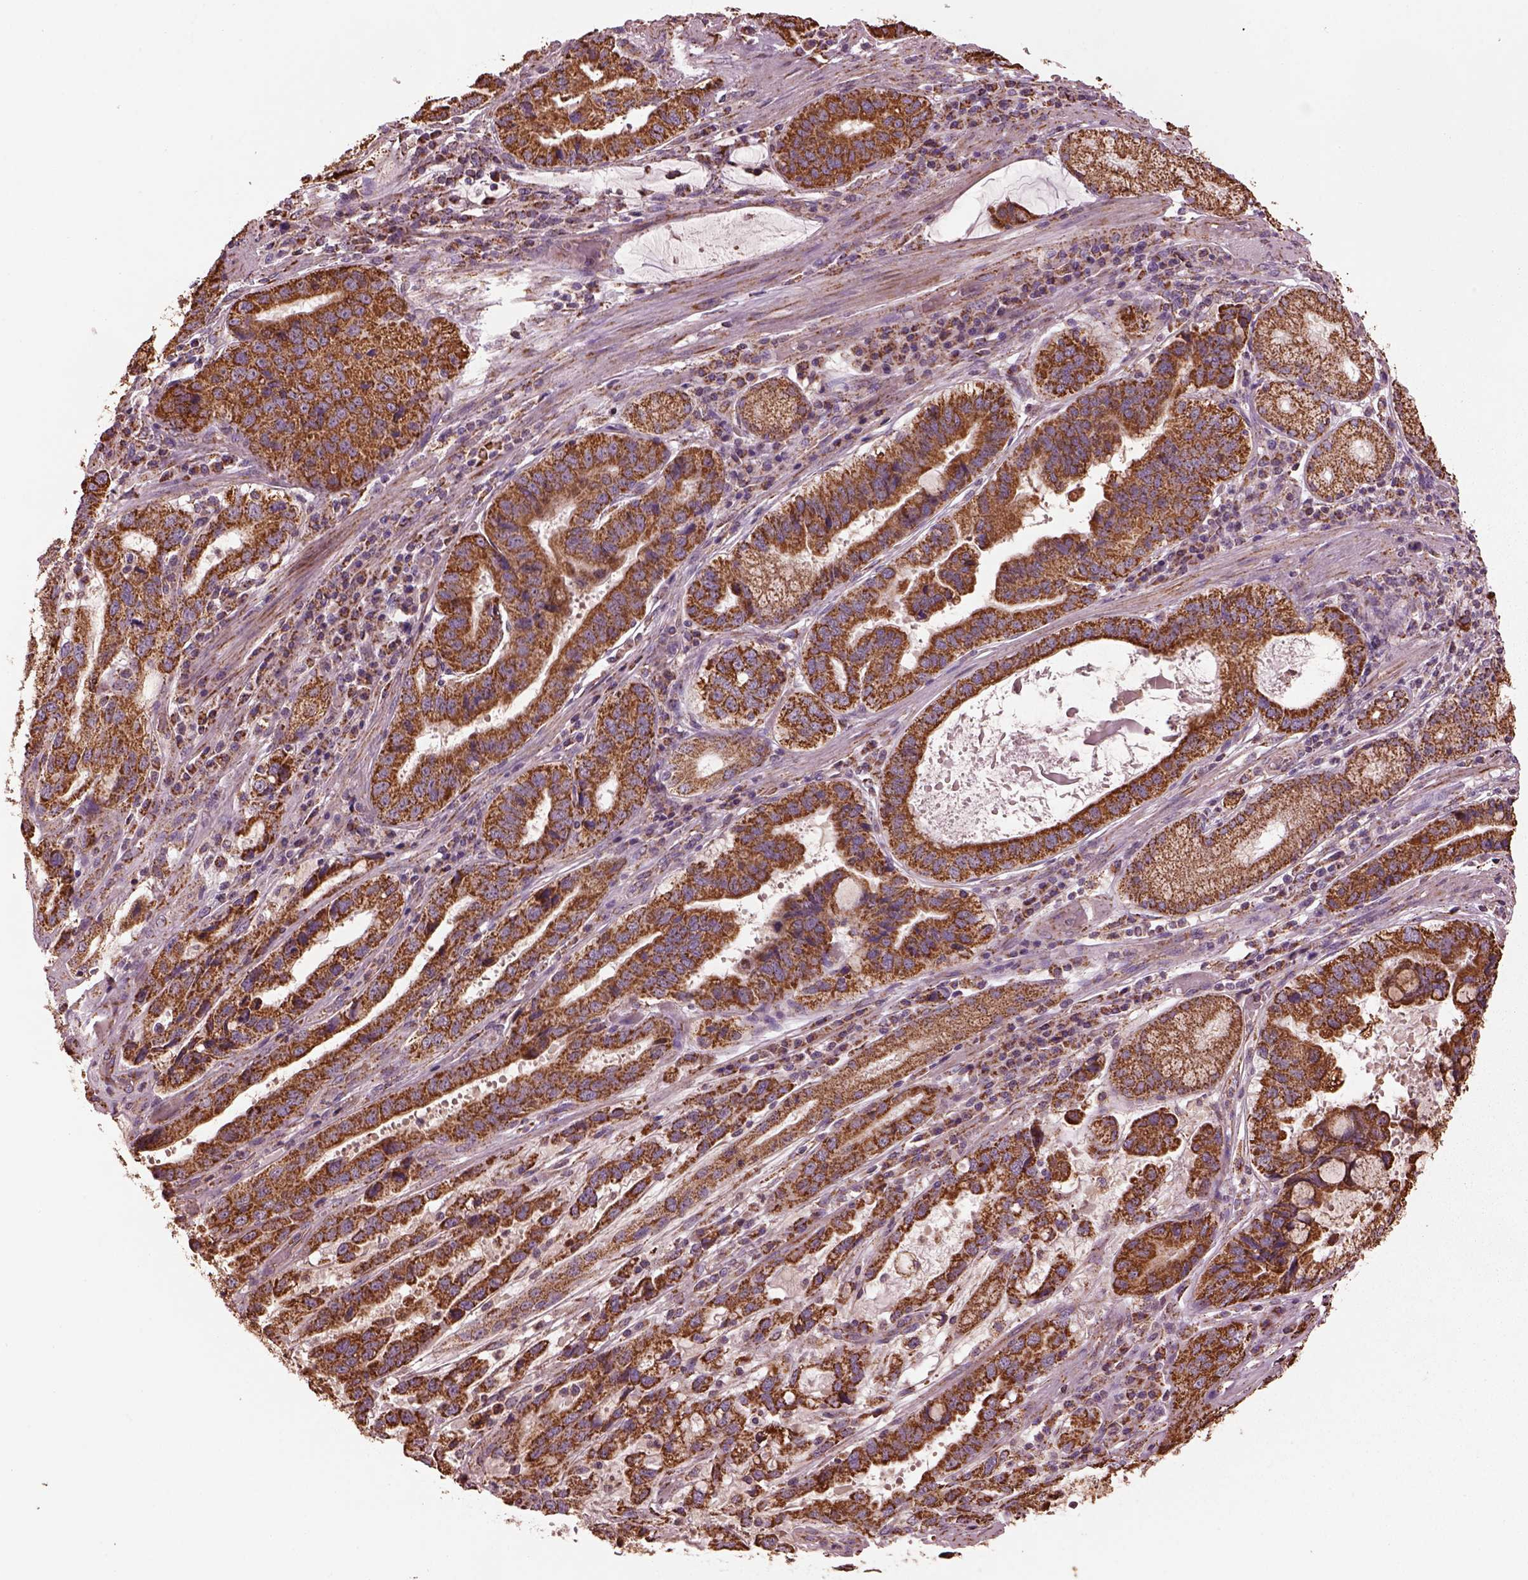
{"staining": {"intensity": "moderate", "quantity": ">75%", "location": "cytoplasmic/membranous"}, "tissue": "stomach cancer", "cell_type": "Tumor cells", "image_type": "cancer", "snomed": [{"axis": "morphology", "description": "Adenocarcinoma, NOS"}, {"axis": "topography", "description": "Stomach, lower"}], "caption": "Immunohistochemistry micrograph of human stomach adenocarcinoma stained for a protein (brown), which exhibits medium levels of moderate cytoplasmic/membranous staining in approximately >75% of tumor cells.", "gene": "TMEM254", "patient": {"sex": "female", "age": 76}}